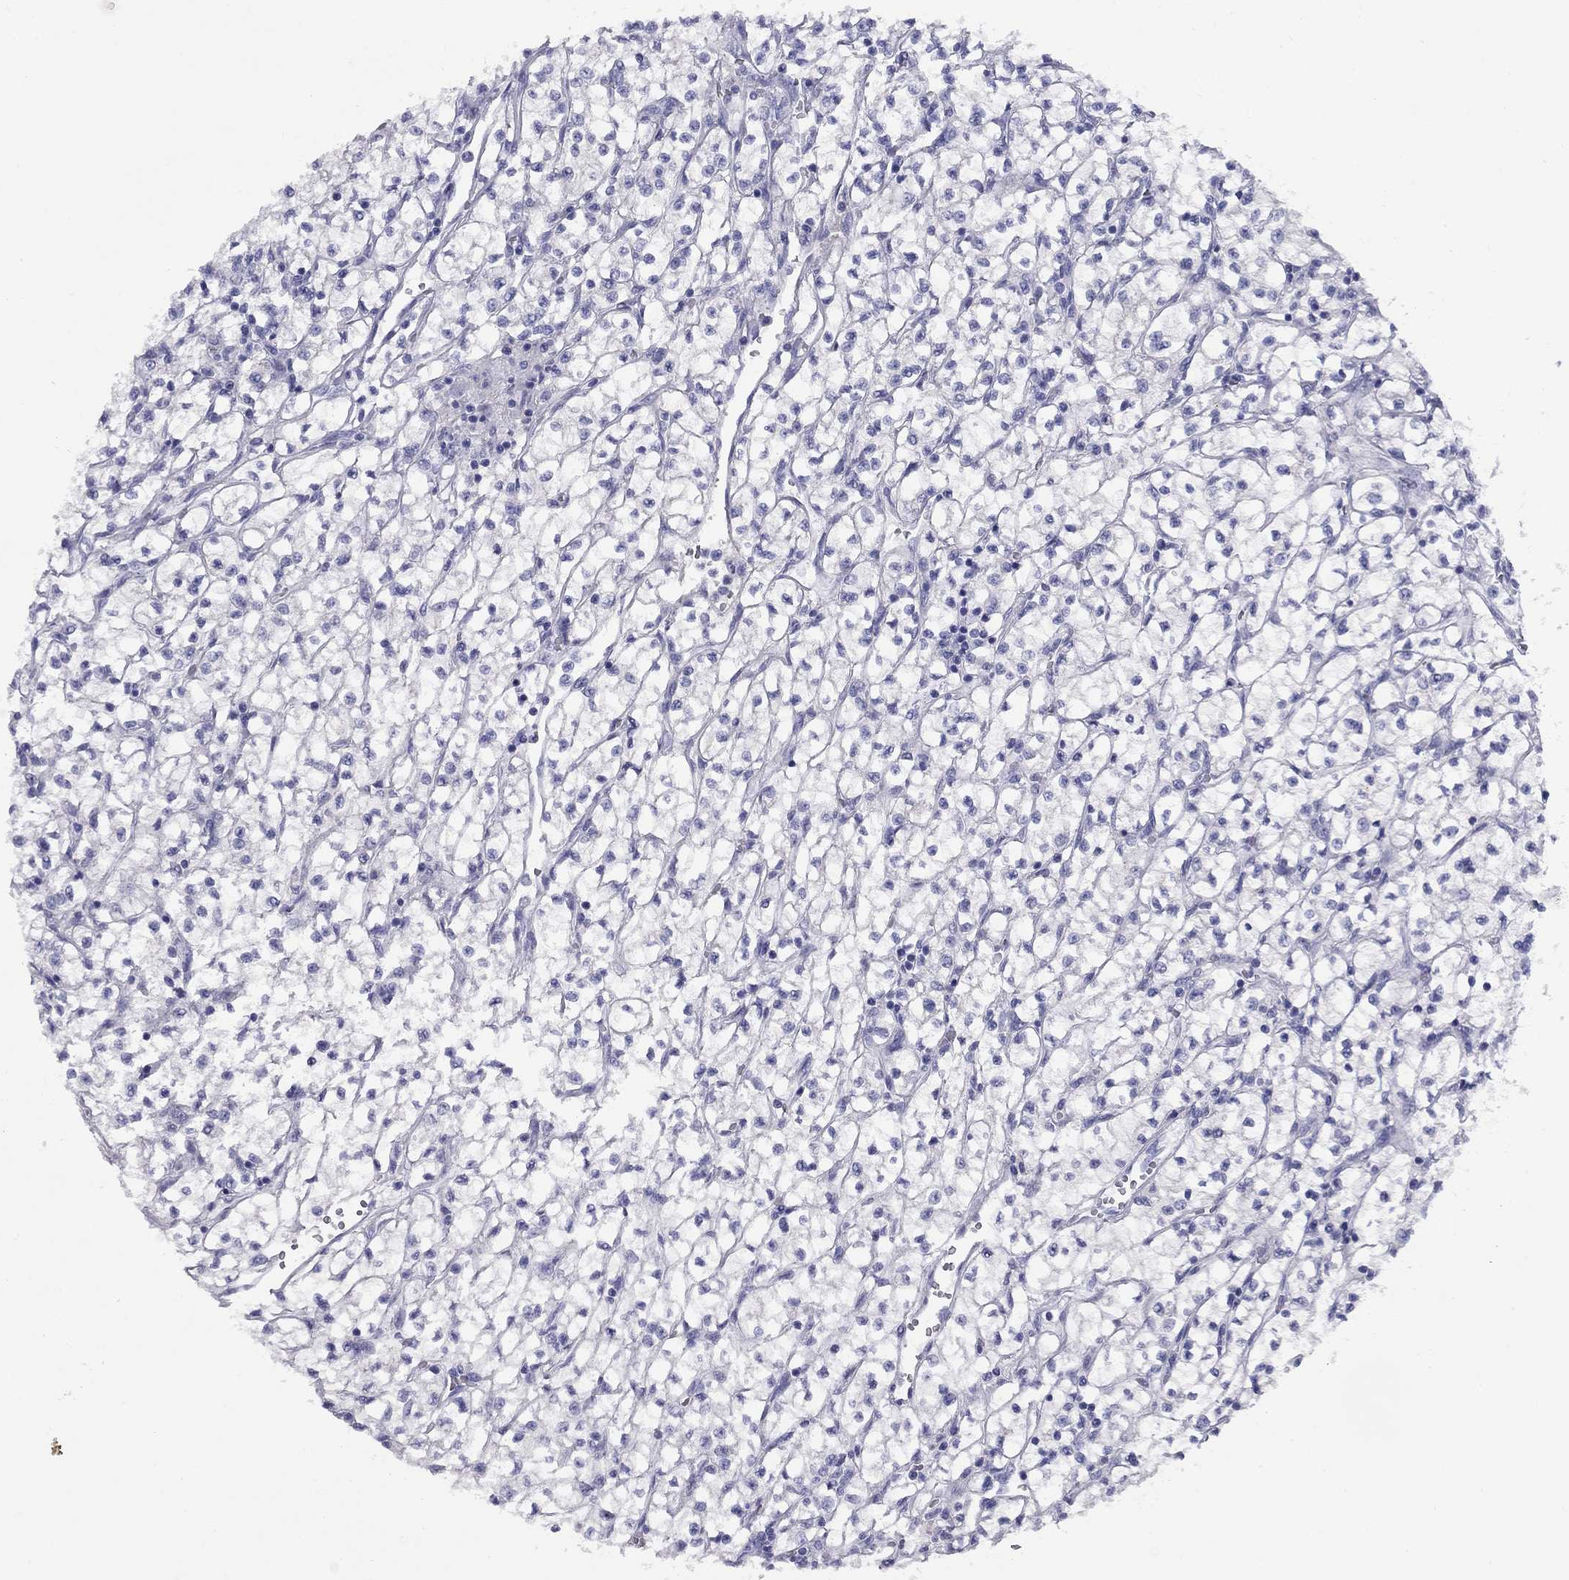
{"staining": {"intensity": "negative", "quantity": "none", "location": "none"}, "tissue": "renal cancer", "cell_type": "Tumor cells", "image_type": "cancer", "snomed": [{"axis": "morphology", "description": "Adenocarcinoma, NOS"}, {"axis": "topography", "description": "Kidney"}], "caption": "This is a photomicrograph of immunohistochemistry (IHC) staining of renal adenocarcinoma, which shows no expression in tumor cells.", "gene": "NPPA", "patient": {"sex": "female", "age": 64}}